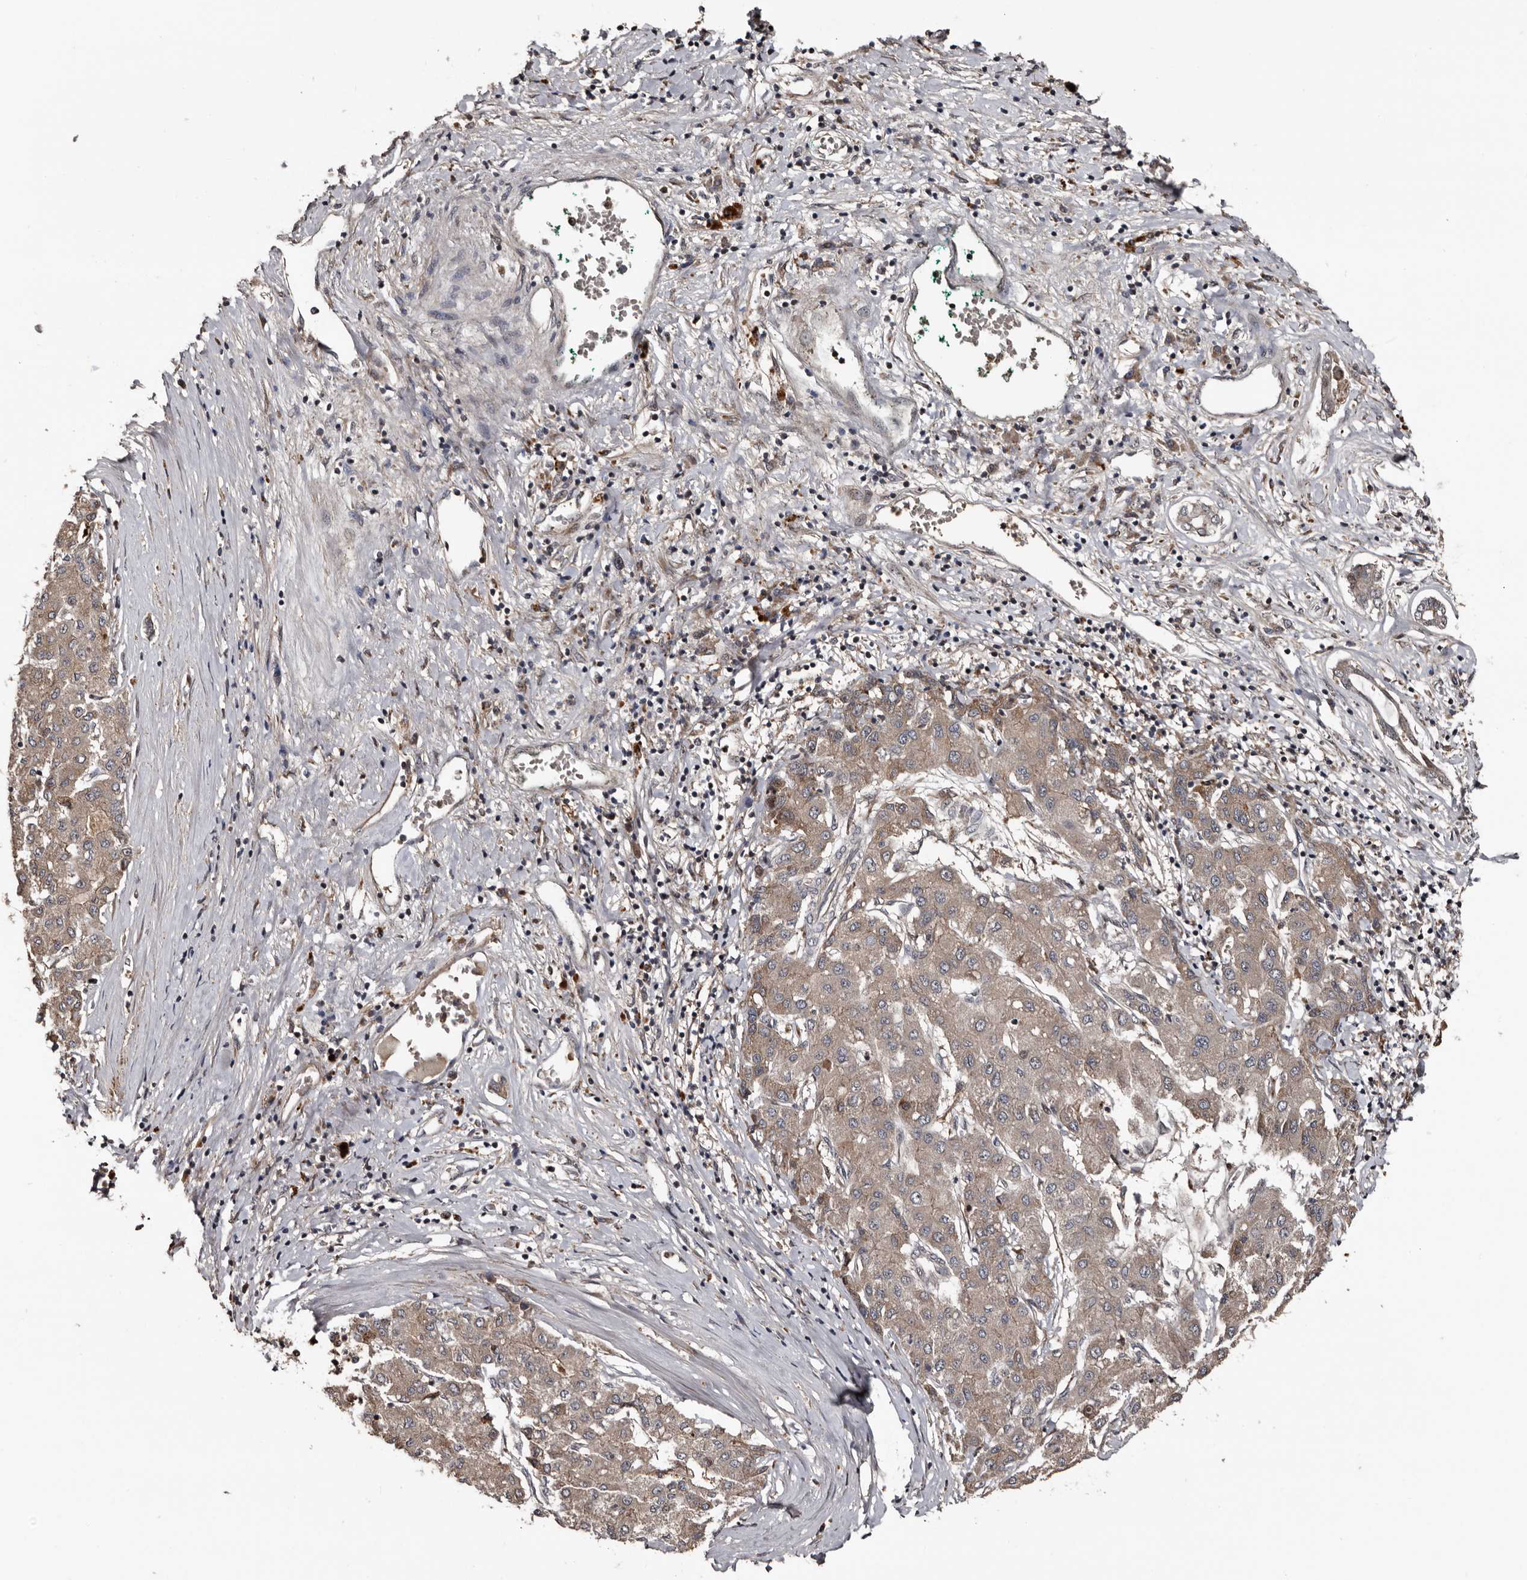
{"staining": {"intensity": "weak", "quantity": ">75%", "location": "cytoplasmic/membranous"}, "tissue": "liver cancer", "cell_type": "Tumor cells", "image_type": "cancer", "snomed": [{"axis": "morphology", "description": "Carcinoma, Hepatocellular, NOS"}, {"axis": "topography", "description": "Liver"}], "caption": "About >75% of tumor cells in liver hepatocellular carcinoma show weak cytoplasmic/membranous protein positivity as visualized by brown immunohistochemical staining.", "gene": "SERTAD4", "patient": {"sex": "male", "age": 65}}